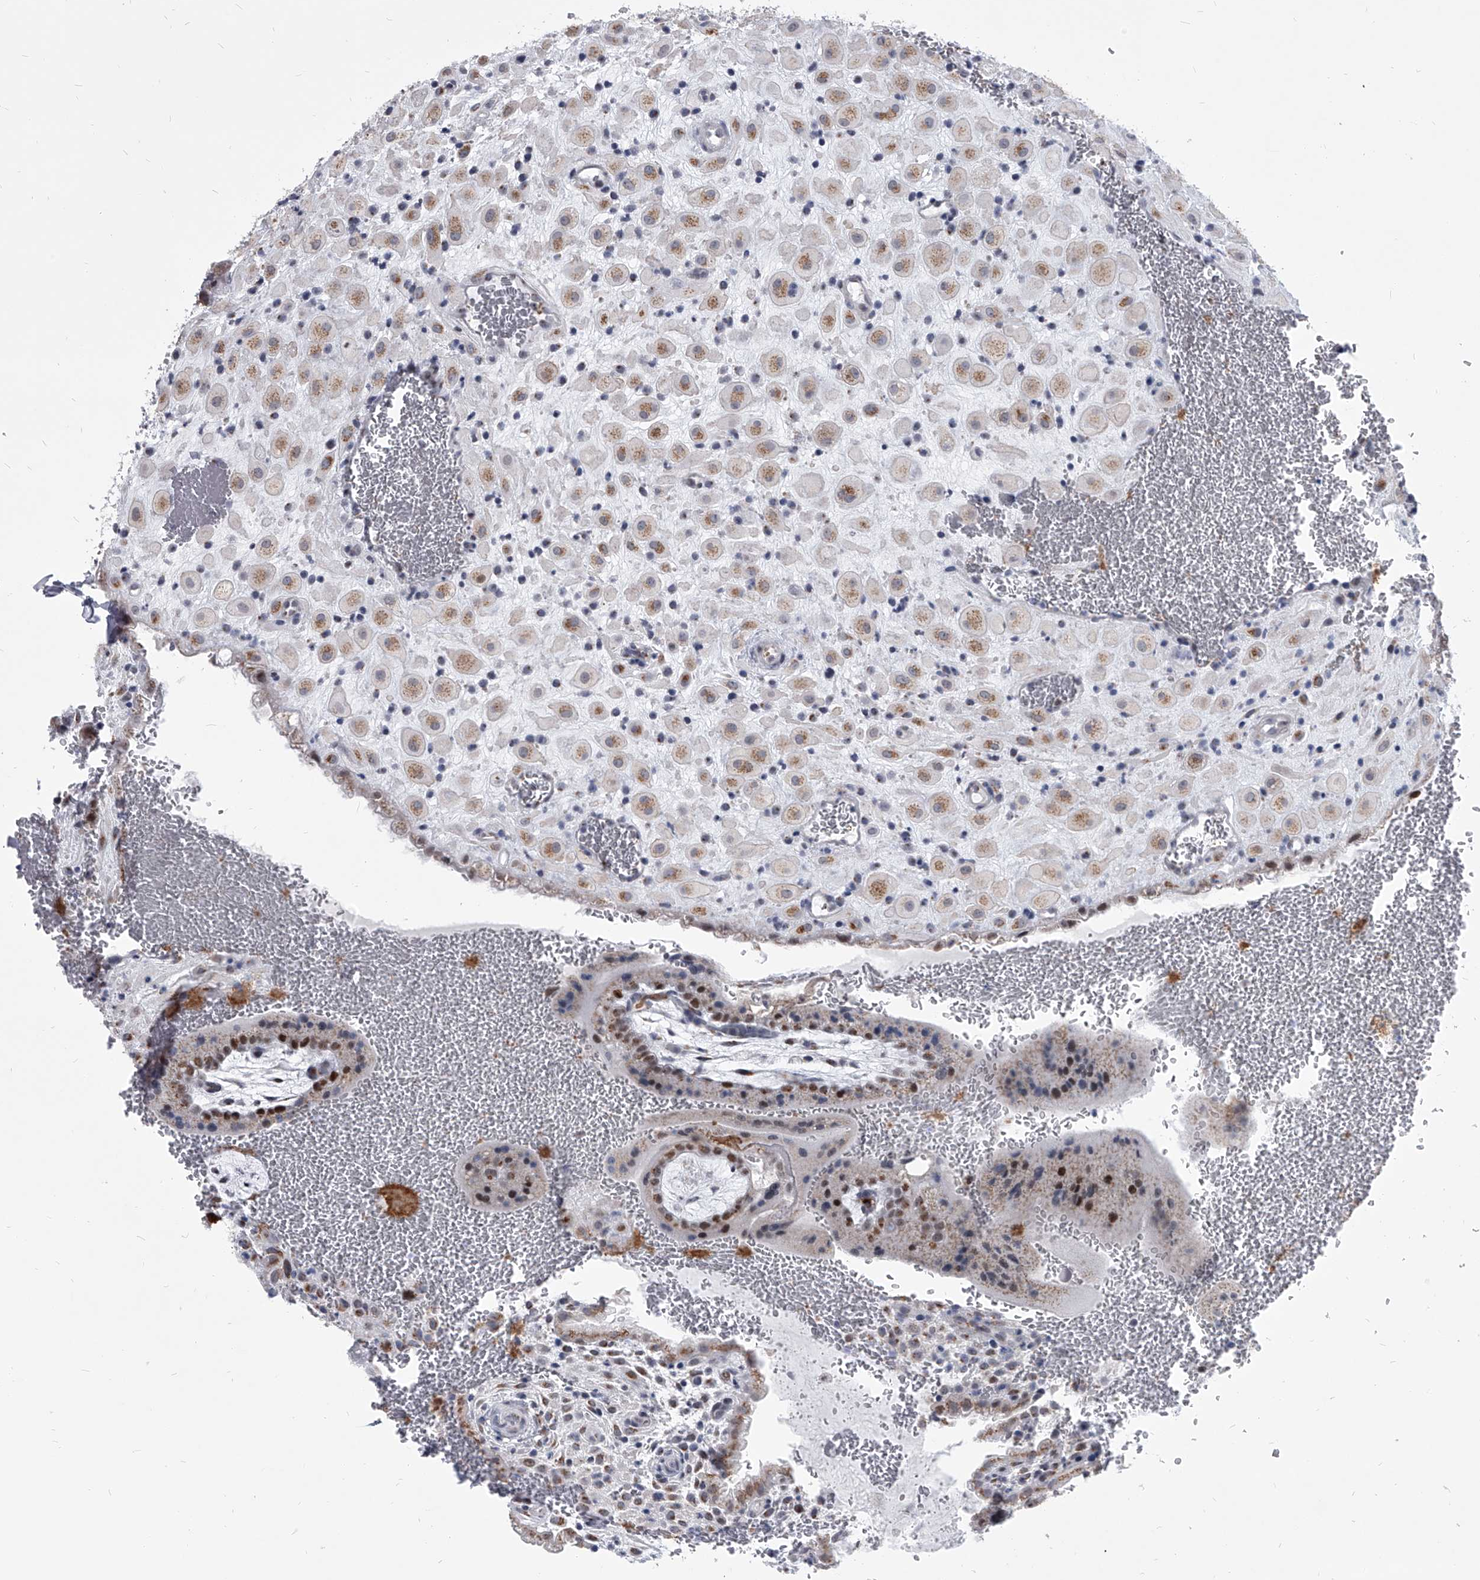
{"staining": {"intensity": "moderate", "quantity": ">75%", "location": "cytoplasmic/membranous"}, "tissue": "placenta", "cell_type": "Decidual cells", "image_type": "normal", "snomed": [{"axis": "morphology", "description": "Normal tissue, NOS"}, {"axis": "topography", "description": "Placenta"}], "caption": "The photomicrograph exhibits immunohistochemical staining of unremarkable placenta. There is moderate cytoplasmic/membranous staining is identified in about >75% of decidual cells.", "gene": "EVA1C", "patient": {"sex": "female", "age": 35}}